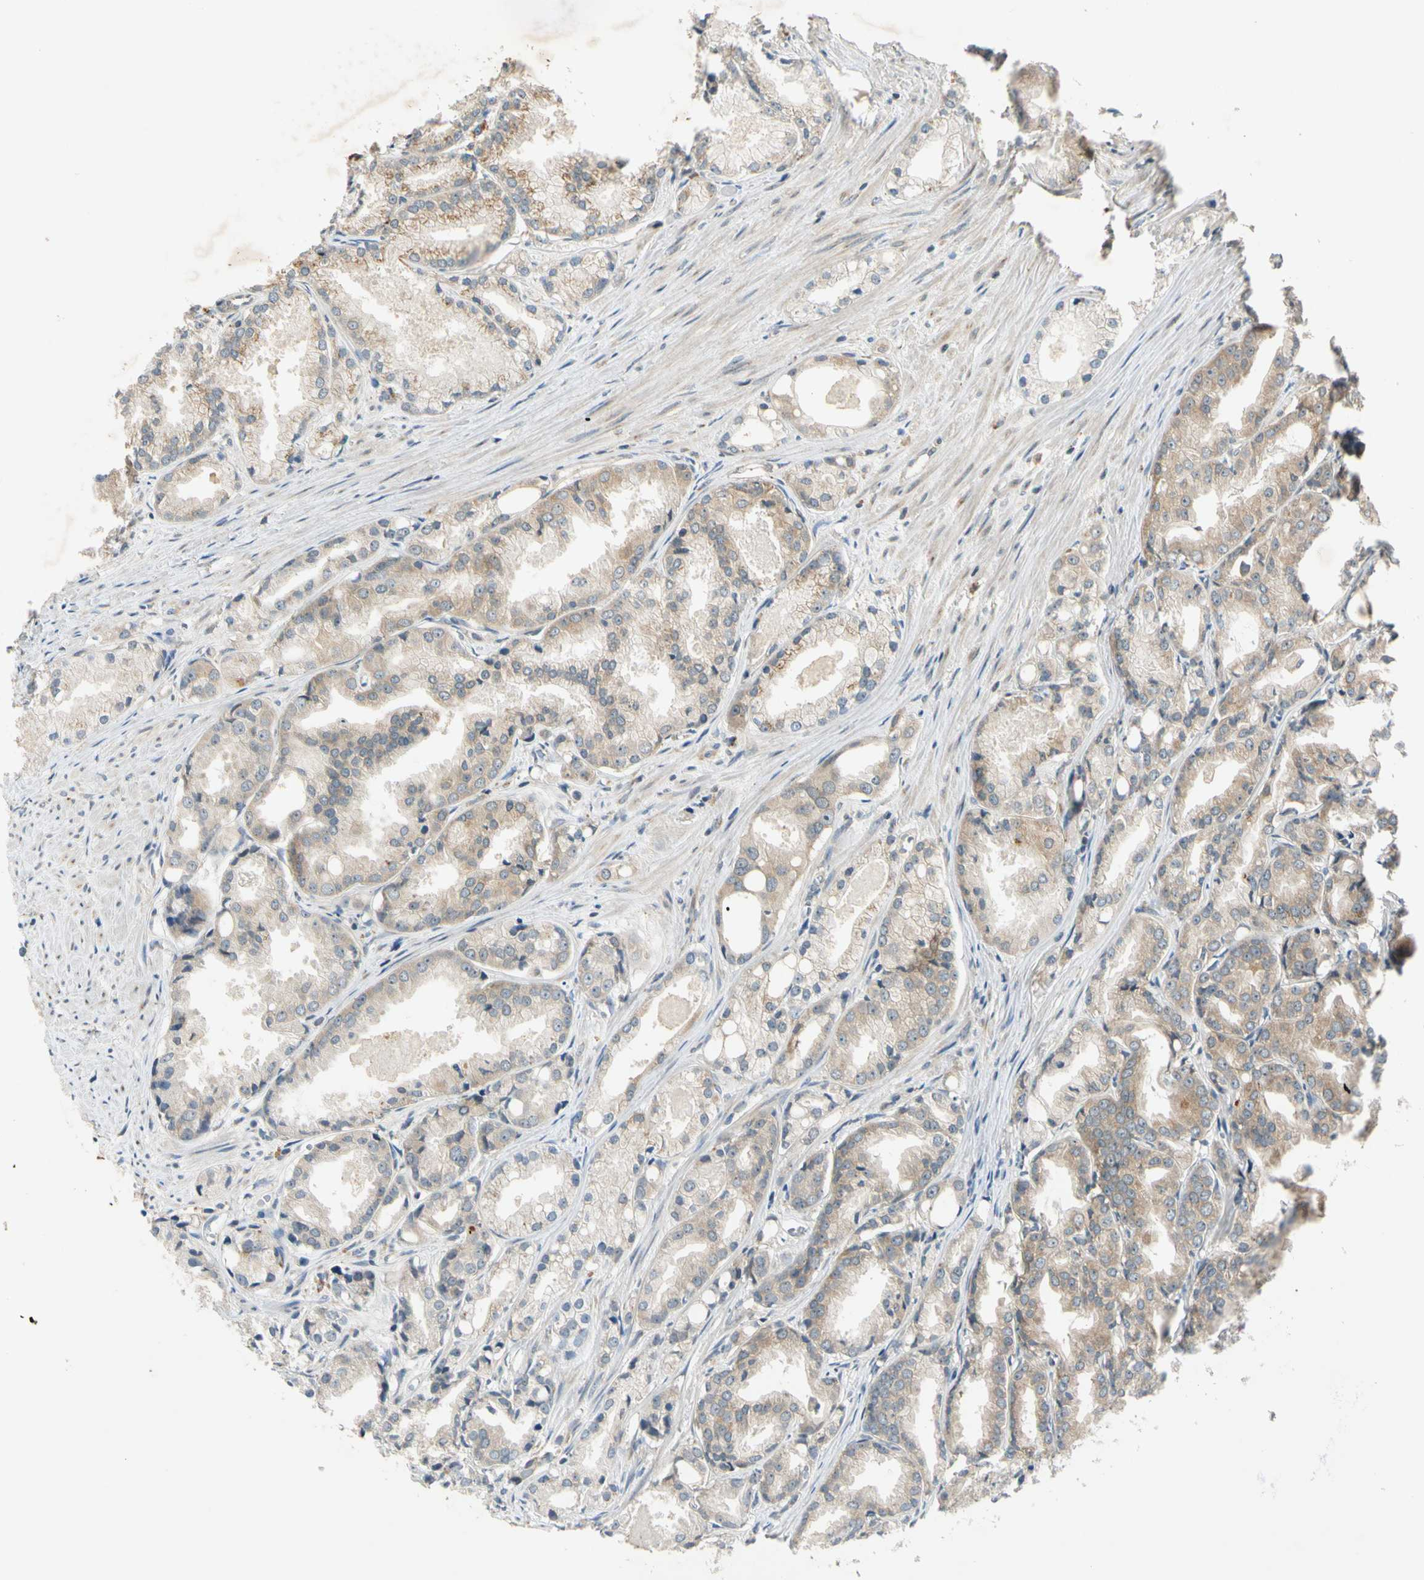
{"staining": {"intensity": "moderate", "quantity": ">75%", "location": "cytoplasmic/membranous"}, "tissue": "prostate cancer", "cell_type": "Tumor cells", "image_type": "cancer", "snomed": [{"axis": "morphology", "description": "Adenocarcinoma, Low grade"}, {"axis": "topography", "description": "Prostate"}], "caption": "Prostate low-grade adenocarcinoma stained for a protein (brown) demonstrates moderate cytoplasmic/membranous positive expression in about >75% of tumor cells.", "gene": "RPS6KB2", "patient": {"sex": "male", "age": 72}}